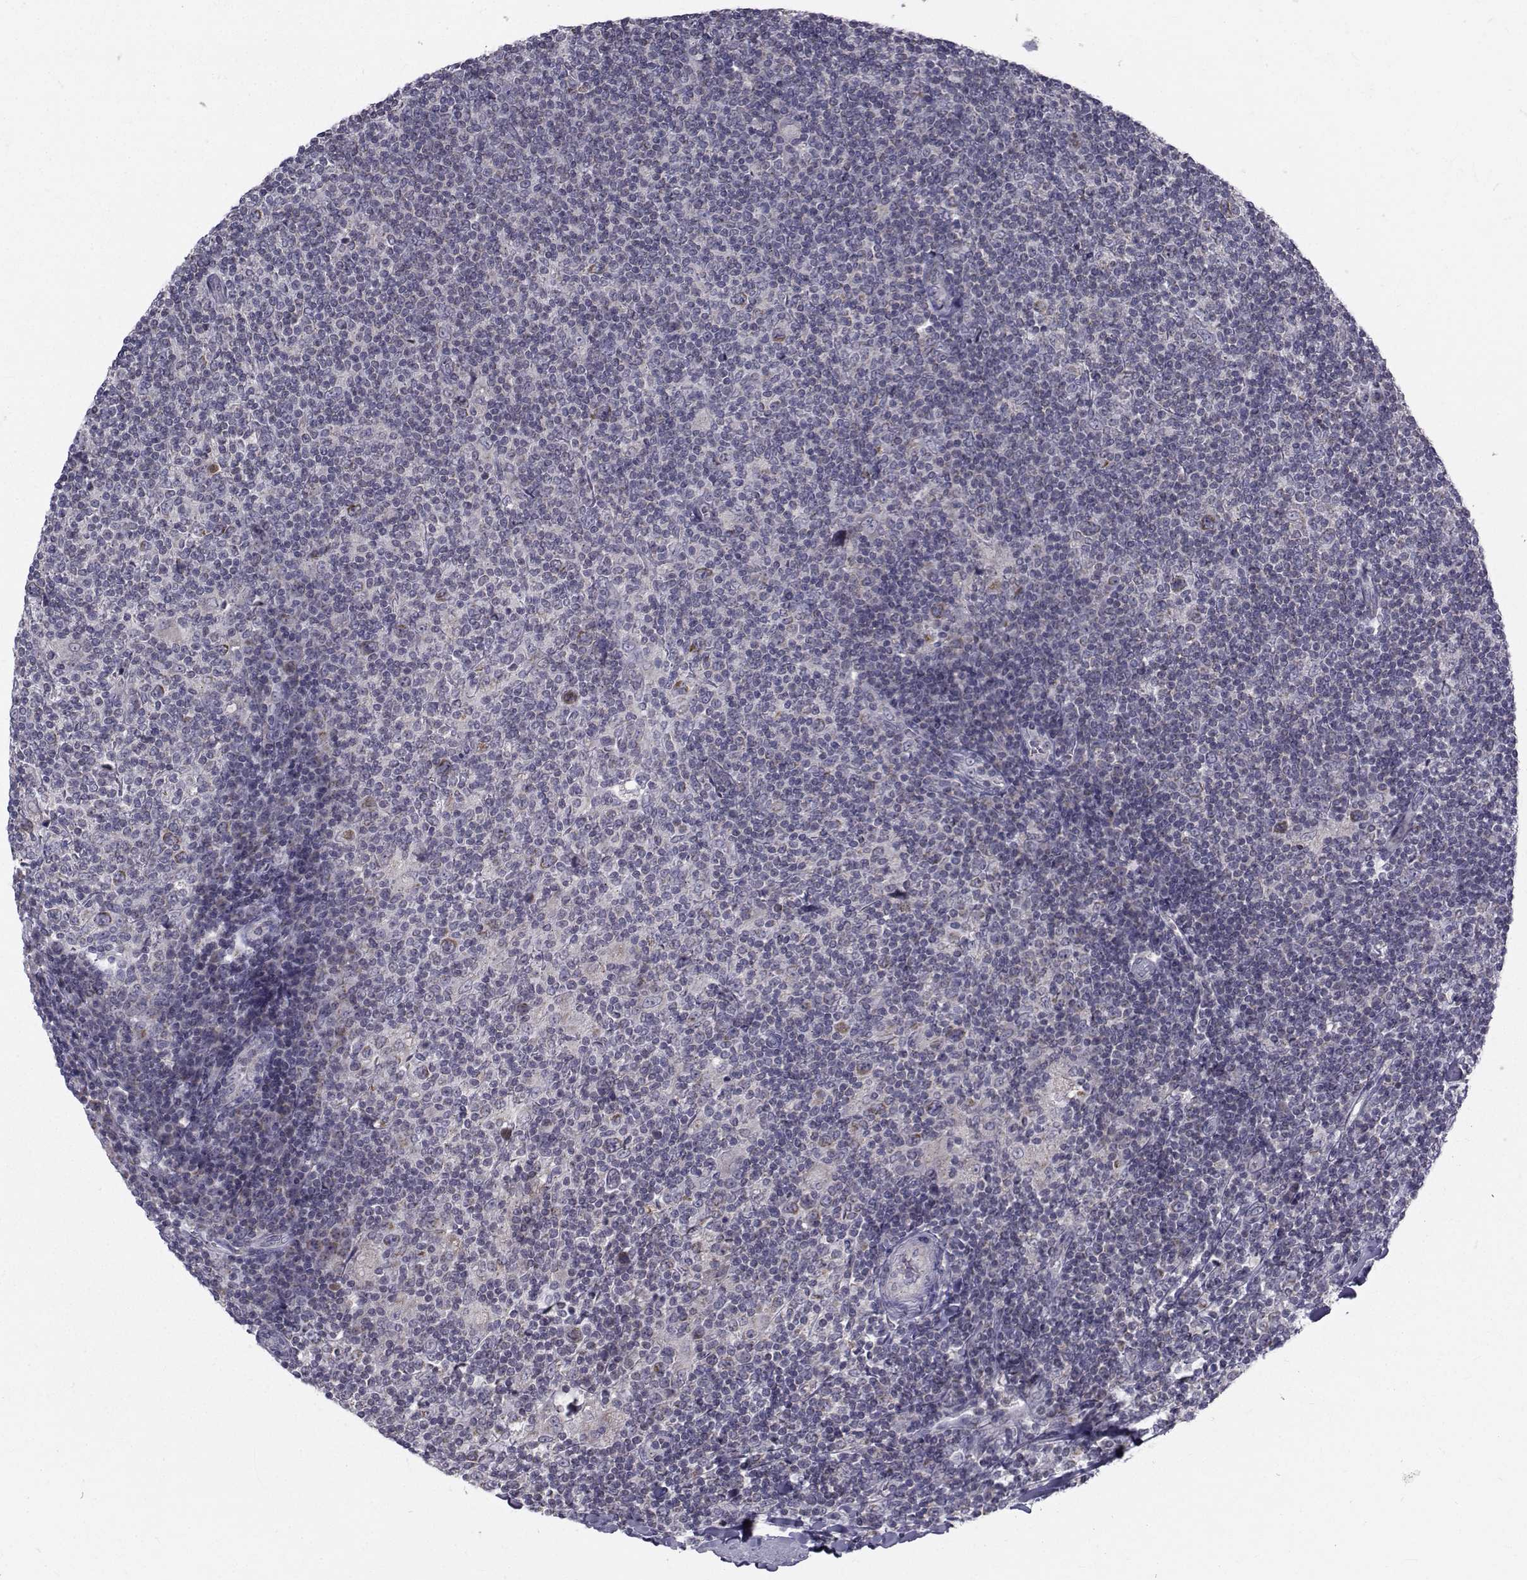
{"staining": {"intensity": "negative", "quantity": "none", "location": "none"}, "tissue": "lymphoma", "cell_type": "Tumor cells", "image_type": "cancer", "snomed": [{"axis": "morphology", "description": "Hodgkin's disease, NOS"}, {"axis": "topography", "description": "Lymph node"}], "caption": "IHC histopathology image of human Hodgkin's disease stained for a protein (brown), which reveals no staining in tumor cells.", "gene": "ANGPT1", "patient": {"sex": "male", "age": 40}}